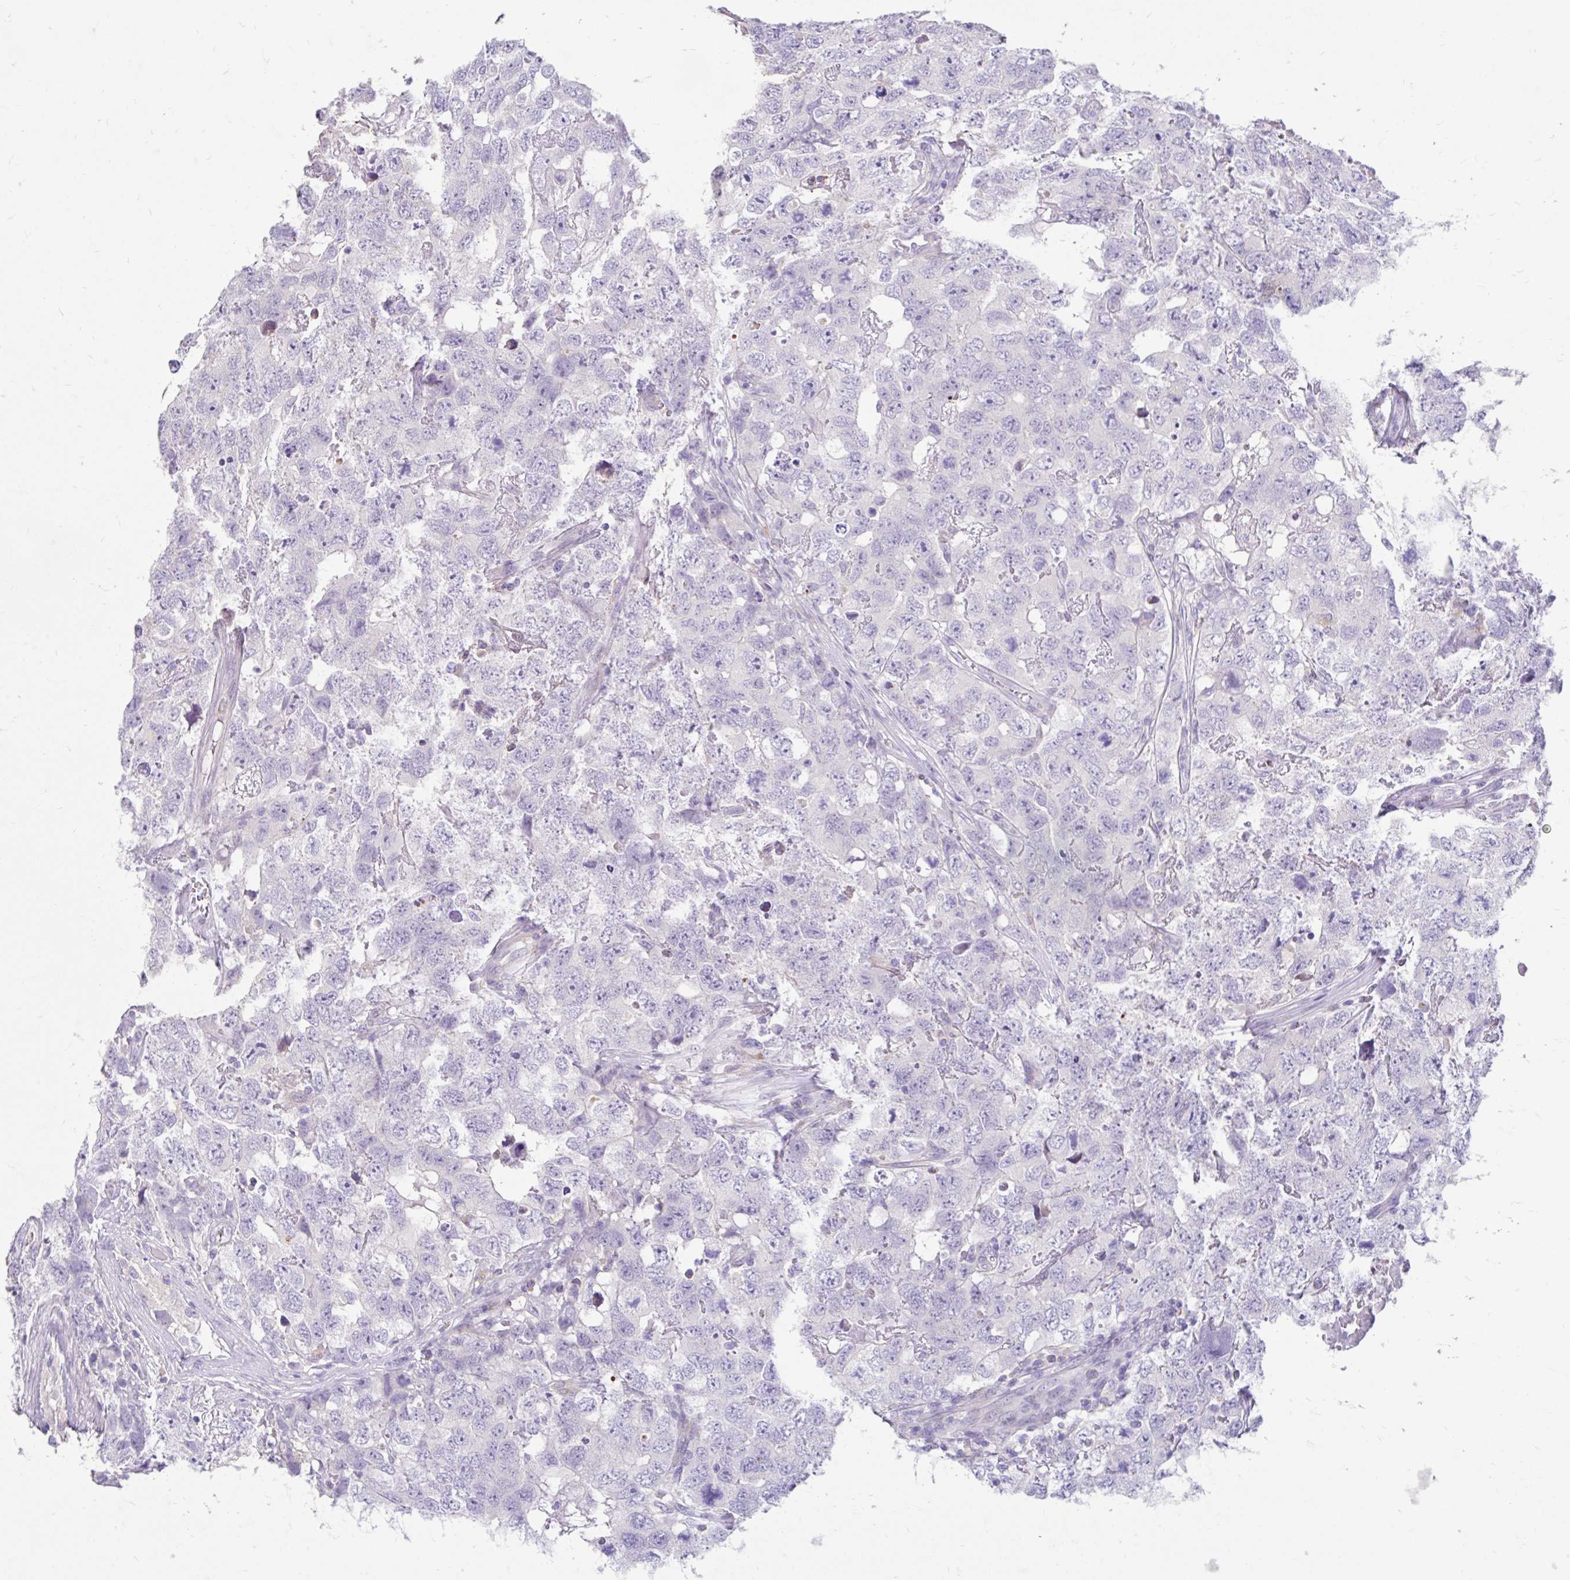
{"staining": {"intensity": "negative", "quantity": "none", "location": "none"}, "tissue": "testis cancer", "cell_type": "Tumor cells", "image_type": "cancer", "snomed": [{"axis": "morphology", "description": "Carcinoma, Embryonal, NOS"}, {"axis": "topography", "description": "Testis"}], "caption": "A micrograph of human testis cancer is negative for staining in tumor cells.", "gene": "ZNF33A", "patient": {"sex": "male", "age": 22}}